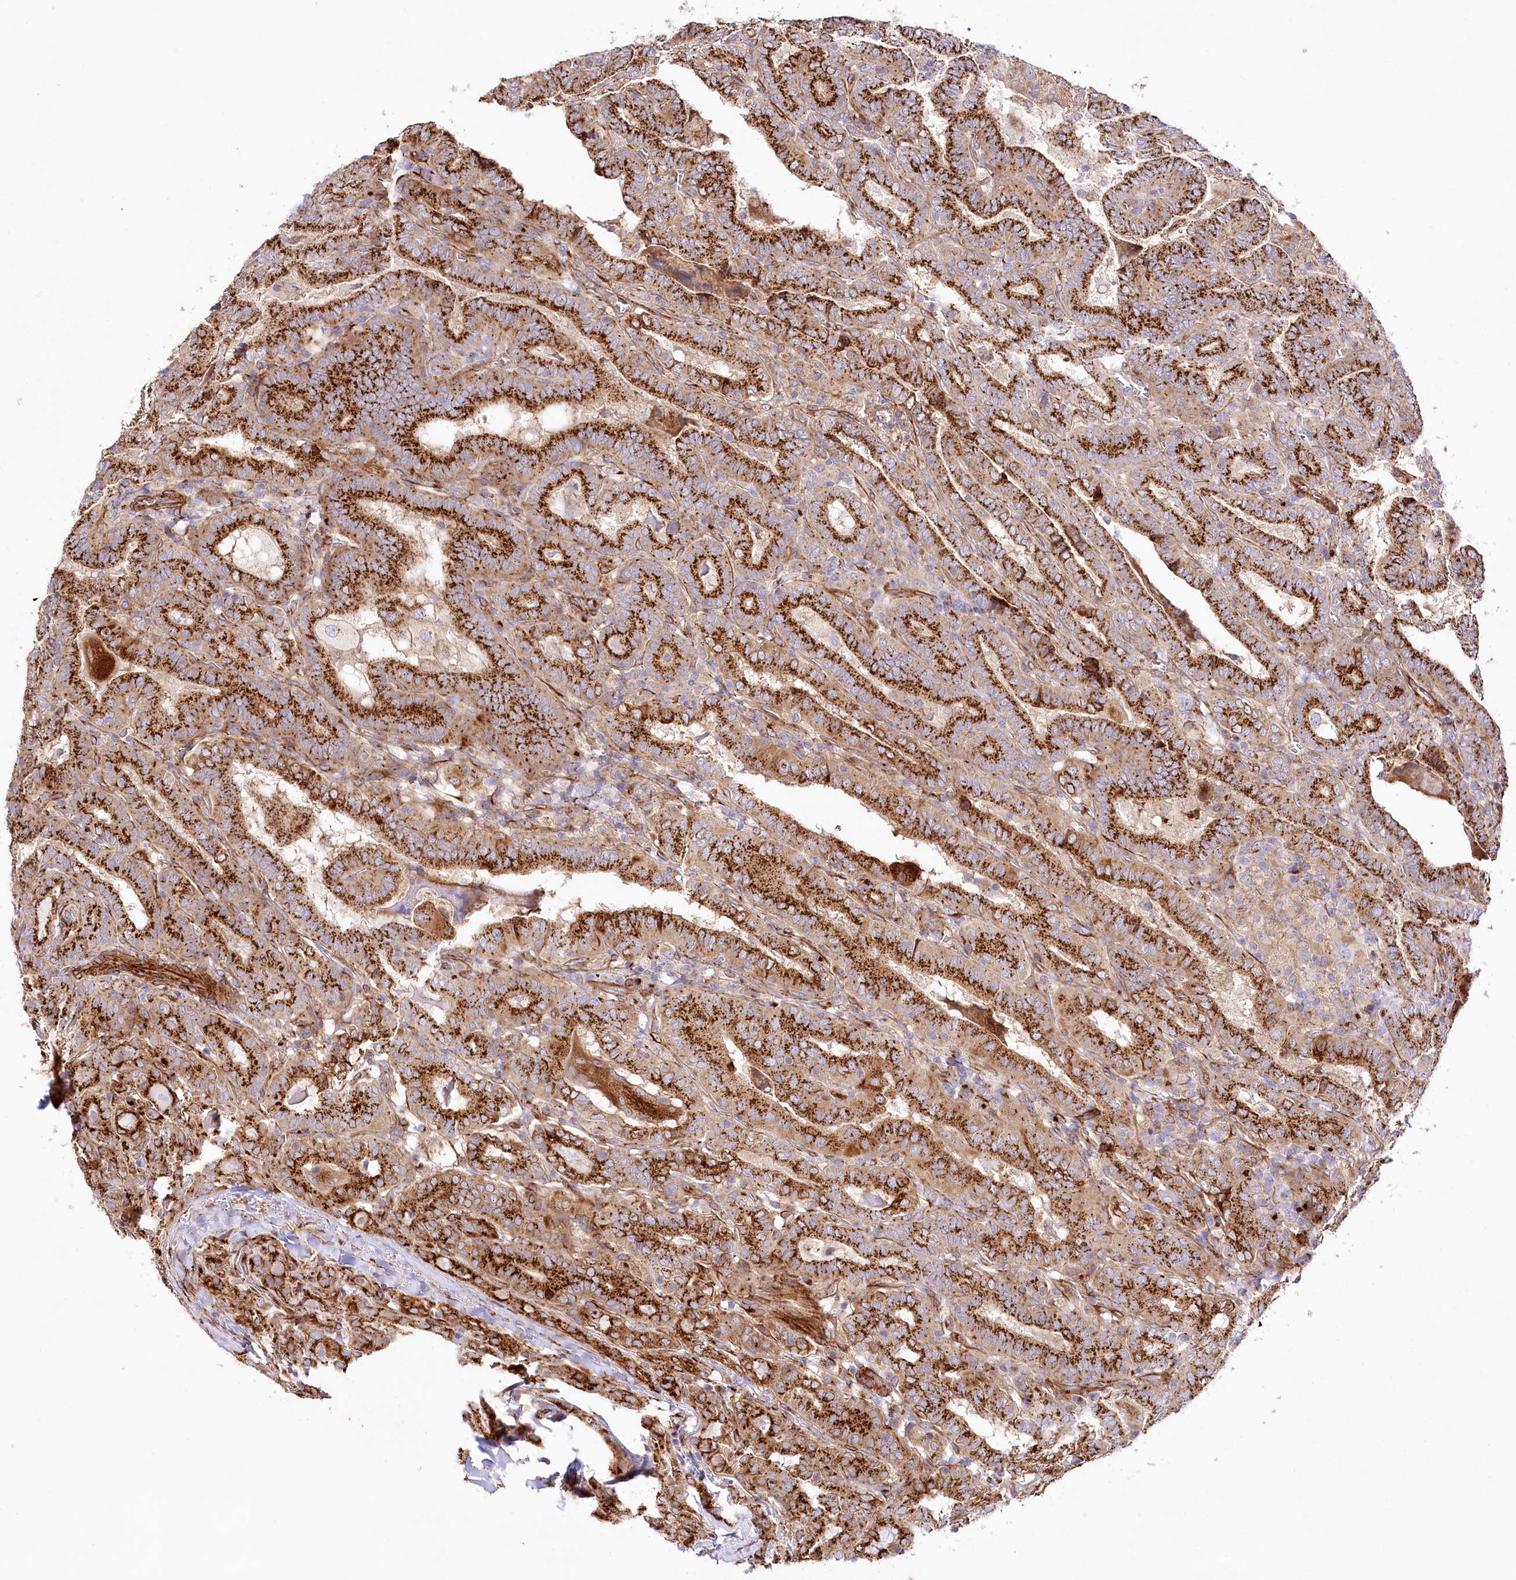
{"staining": {"intensity": "strong", "quantity": ">75%", "location": "cytoplasmic/membranous"}, "tissue": "thyroid cancer", "cell_type": "Tumor cells", "image_type": "cancer", "snomed": [{"axis": "morphology", "description": "Papillary adenocarcinoma, NOS"}, {"axis": "topography", "description": "Thyroid gland"}], "caption": "An IHC photomicrograph of tumor tissue is shown. Protein staining in brown shows strong cytoplasmic/membranous positivity in papillary adenocarcinoma (thyroid) within tumor cells.", "gene": "ABRAXAS2", "patient": {"sex": "female", "age": 72}}